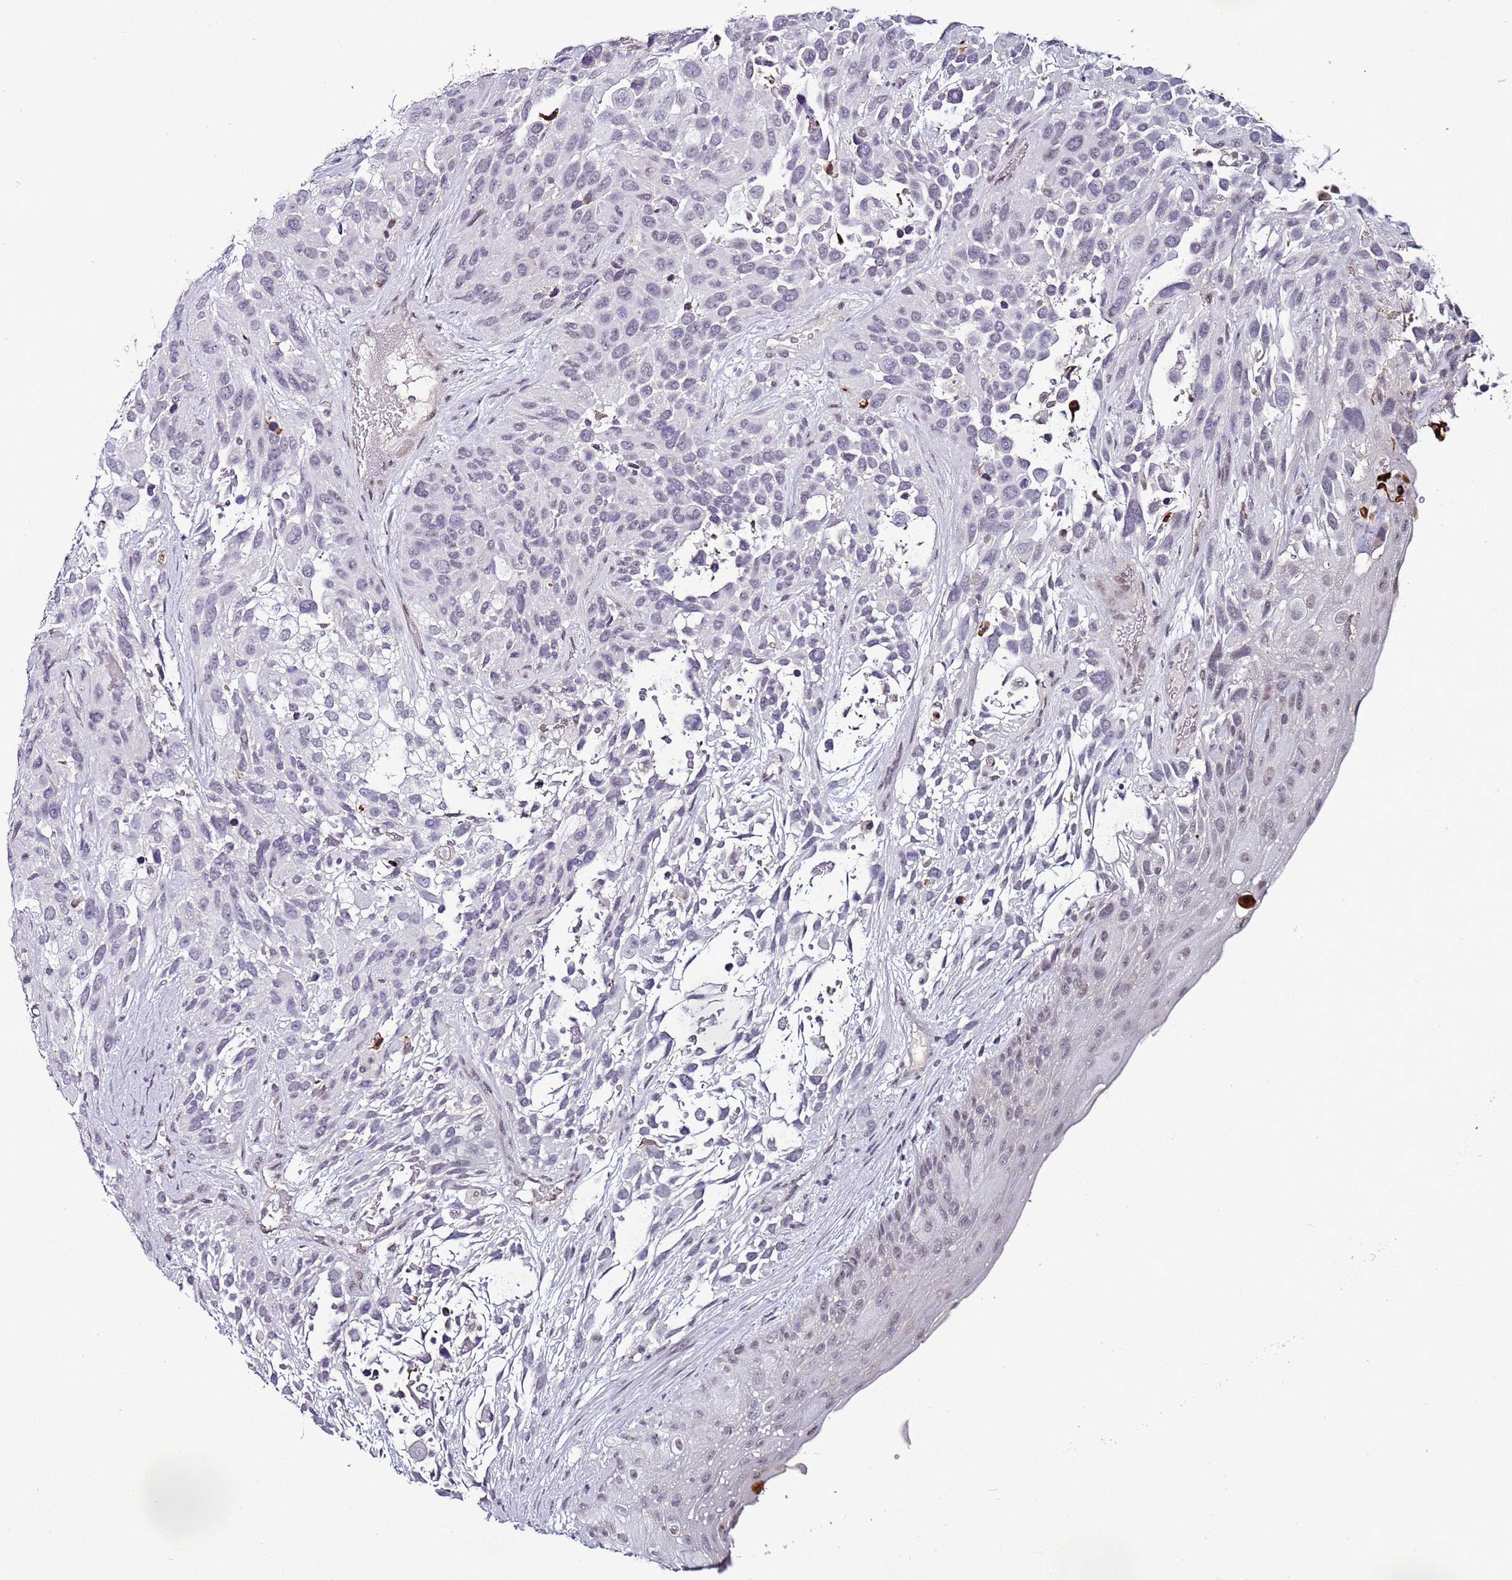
{"staining": {"intensity": "negative", "quantity": "none", "location": "none"}, "tissue": "urothelial cancer", "cell_type": "Tumor cells", "image_type": "cancer", "snomed": [{"axis": "morphology", "description": "Urothelial carcinoma, High grade"}, {"axis": "topography", "description": "Urinary bladder"}], "caption": "Human urothelial cancer stained for a protein using immunohistochemistry (IHC) displays no staining in tumor cells.", "gene": "PSMA7", "patient": {"sex": "female", "age": 70}}